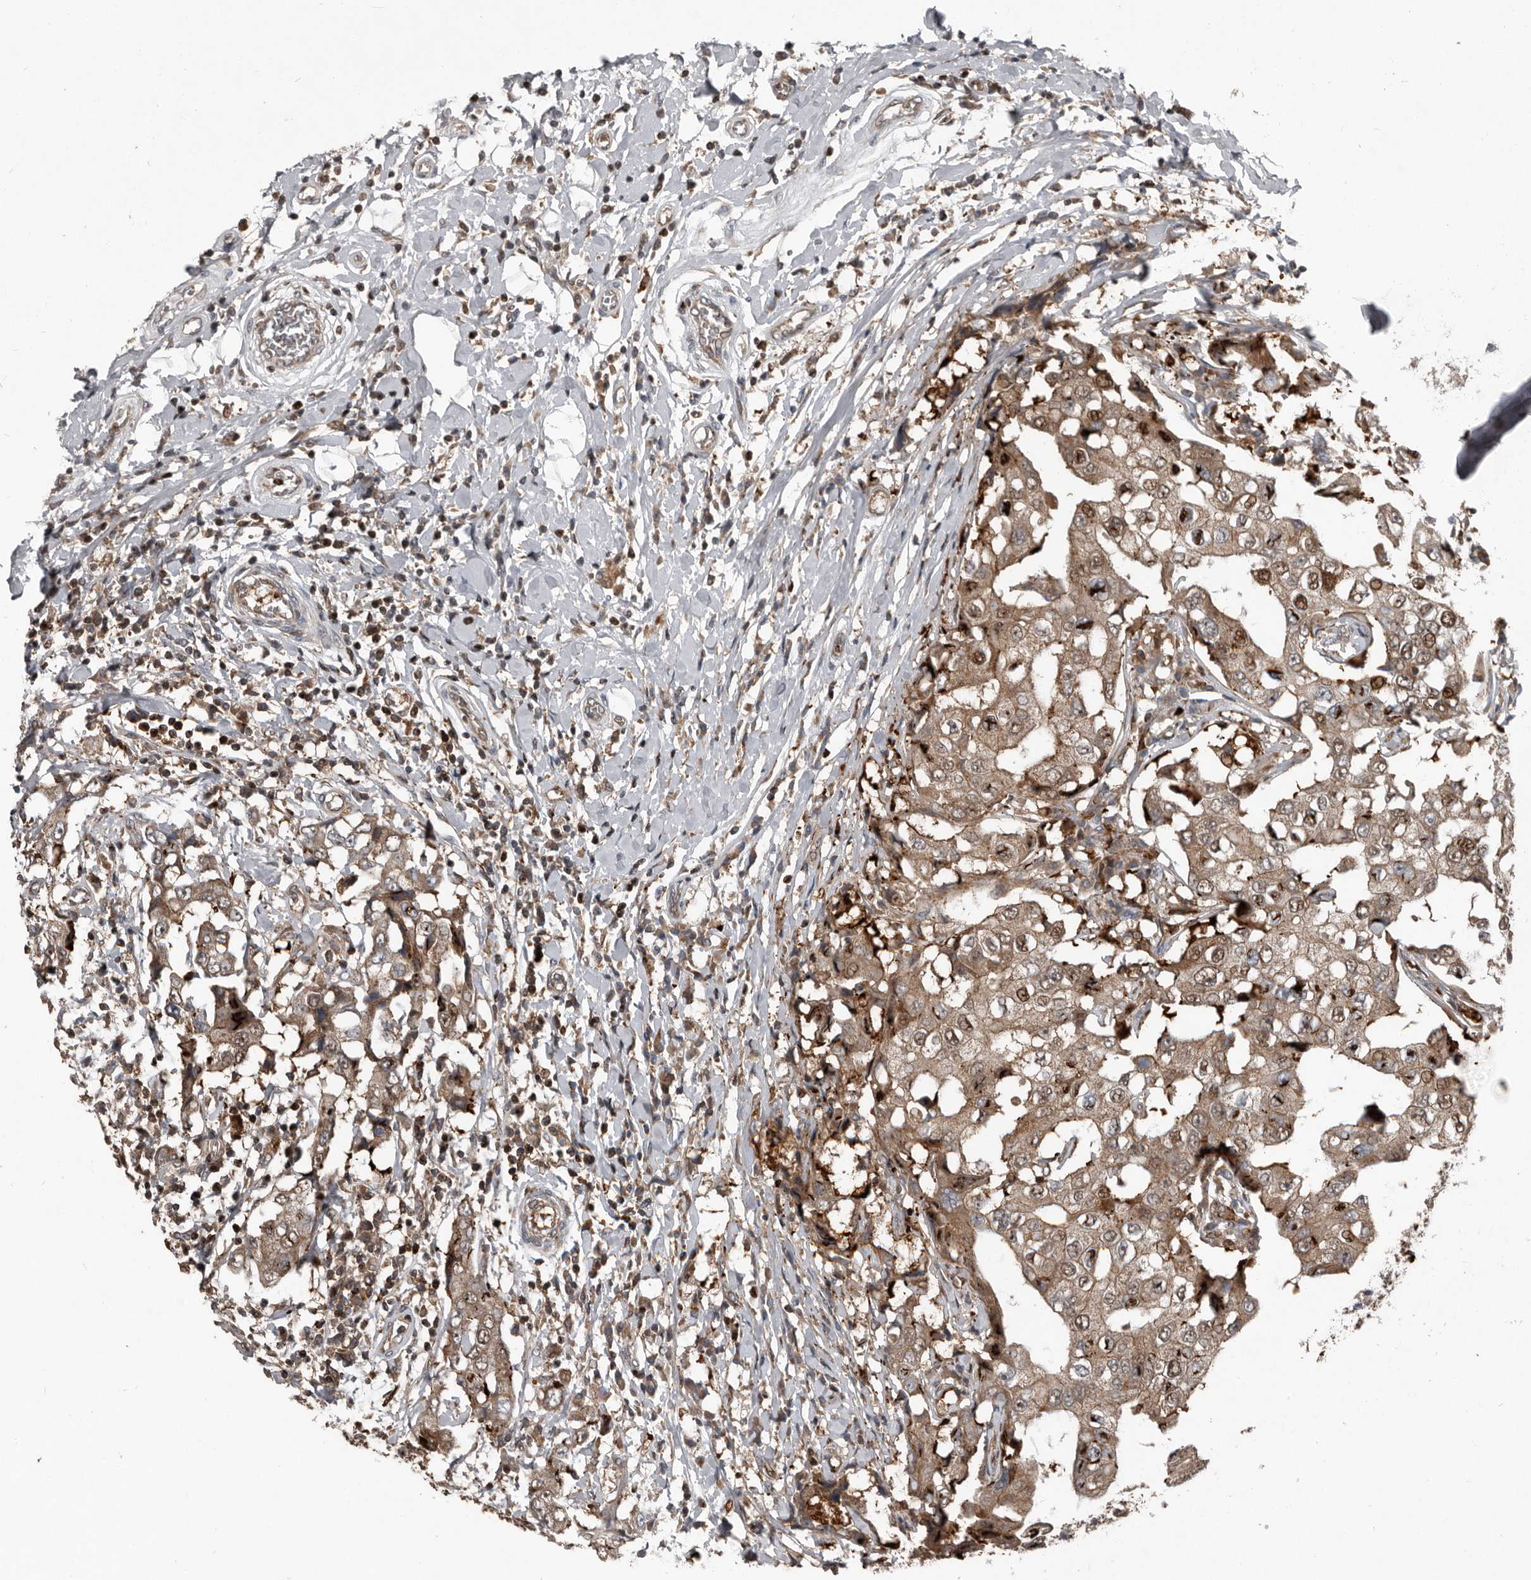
{"staining": {"intensity": "moderate", "quantity": ">75%", "location": "cytoplasmic/membranous,nuclear"}, "tissue": "breast cancer", "cell_type": "Tumor cells", "image_type": "cancer", "snomed": [{"axis": "morphology", "description": "Duct carcinoma"}, {"axis": "topography", "description": "Breast"}], "caption": "The histopathology image shows a brown stain indicating the presence of a protein in the cytoplasmic/membranous and nuclear of tumor cells in infiltrating ductal carcinoma (breast).", "gene": "FBXO31", "patient": {"sex": "female", "age": 27}}